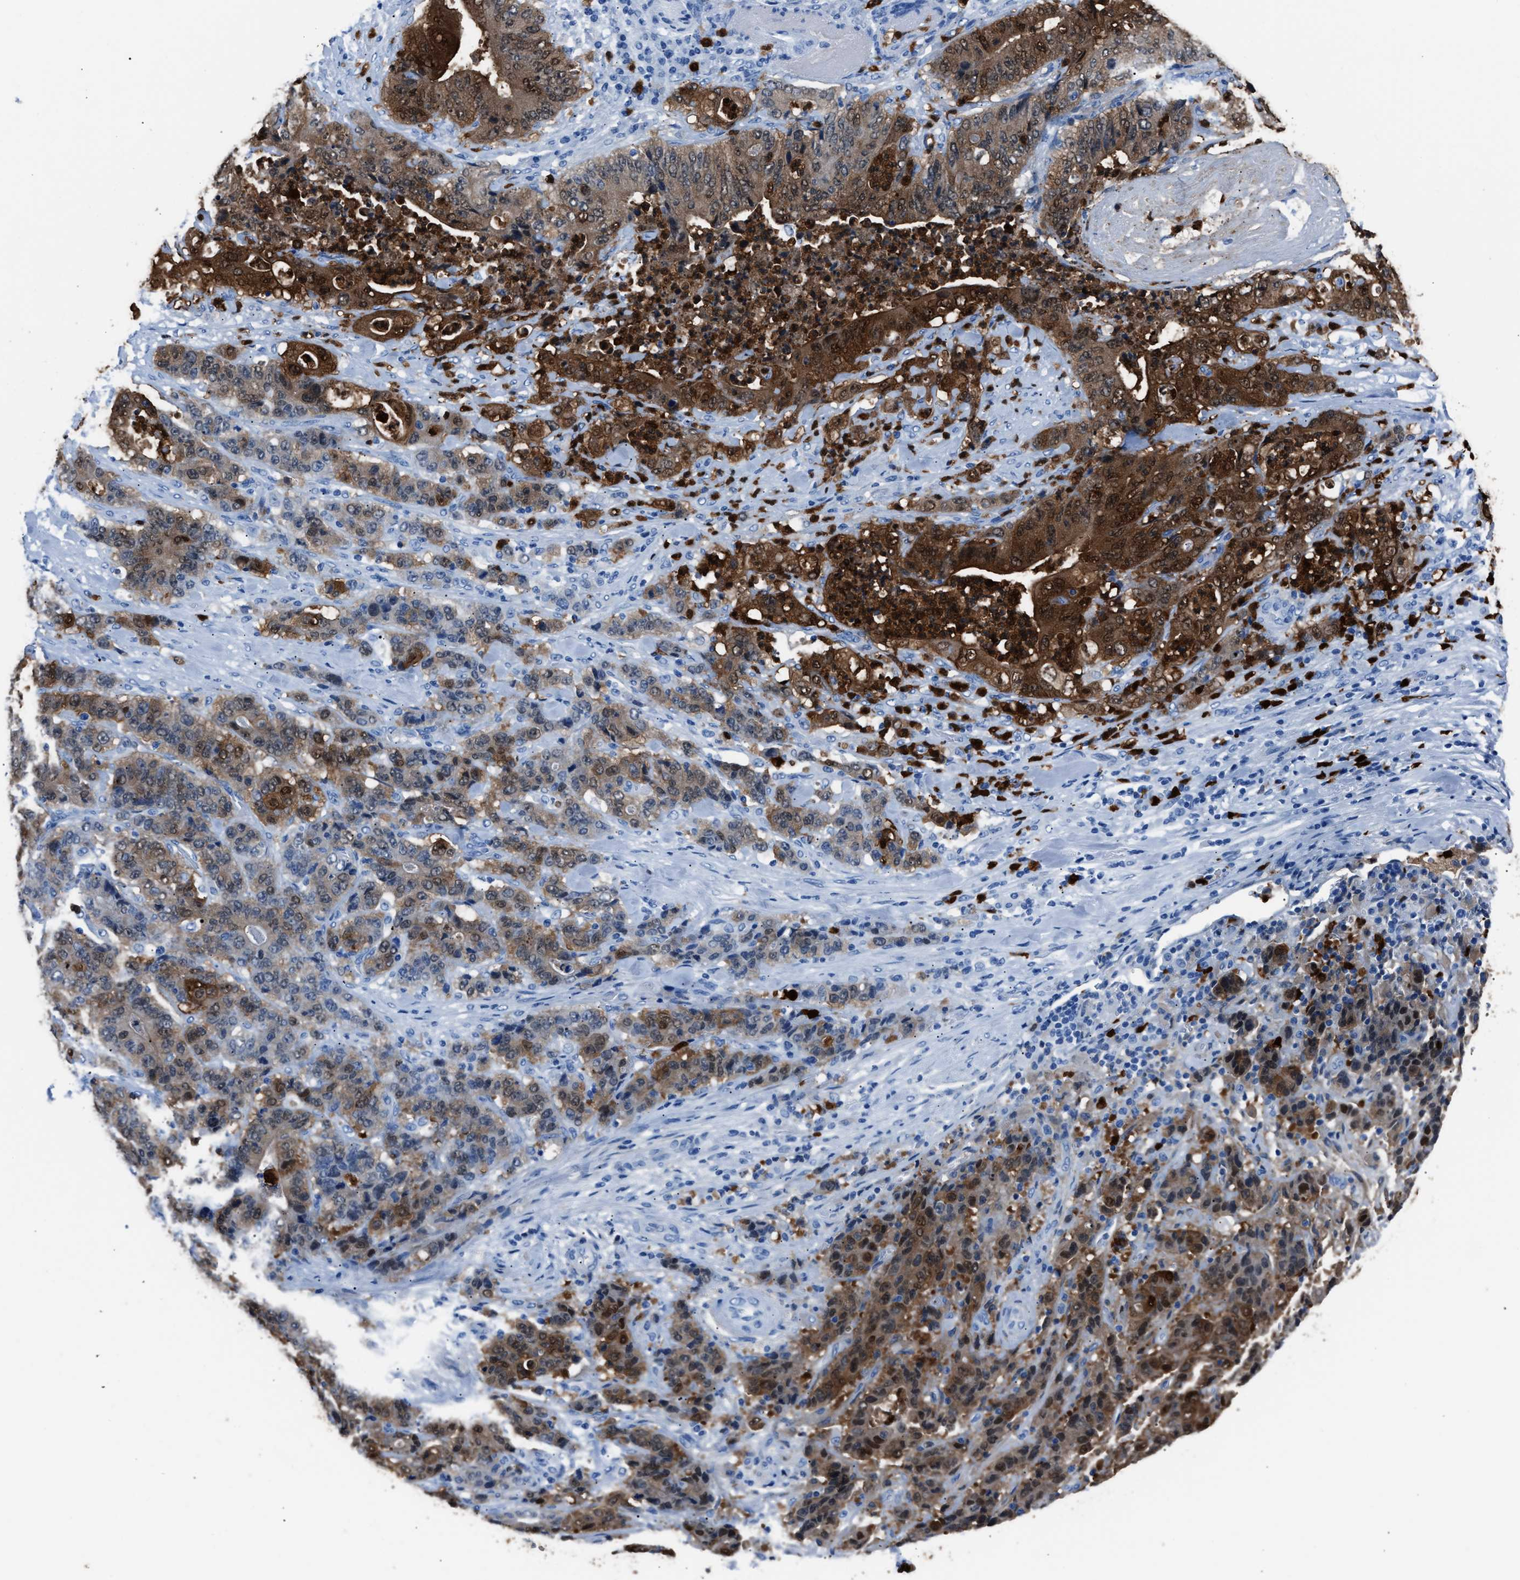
{"staining": {"intensity": "strong", "quantity": ">75%", "location": "cytoplasmic/membranous,nuclear"}, "tissue": "stomach cancer", "cell_type": "Tumor cells", "image_type": "cancer", "snomed": [{"axis": "morphology", "description": "Adenocarcinoma, NOS"}, {"axis": "topography", "description": "Stomach"}], "caption": "Immunohistochemistry micrograph of stomach cancer (adenocarcinoma) stained for a protein (brown), which exhibits high levels of strong cytoplasmic/membranous and nuclear staining in about >75% of tumor cells.", "gene": "S100P", "patient": {"sex": "female", "age": 73}}